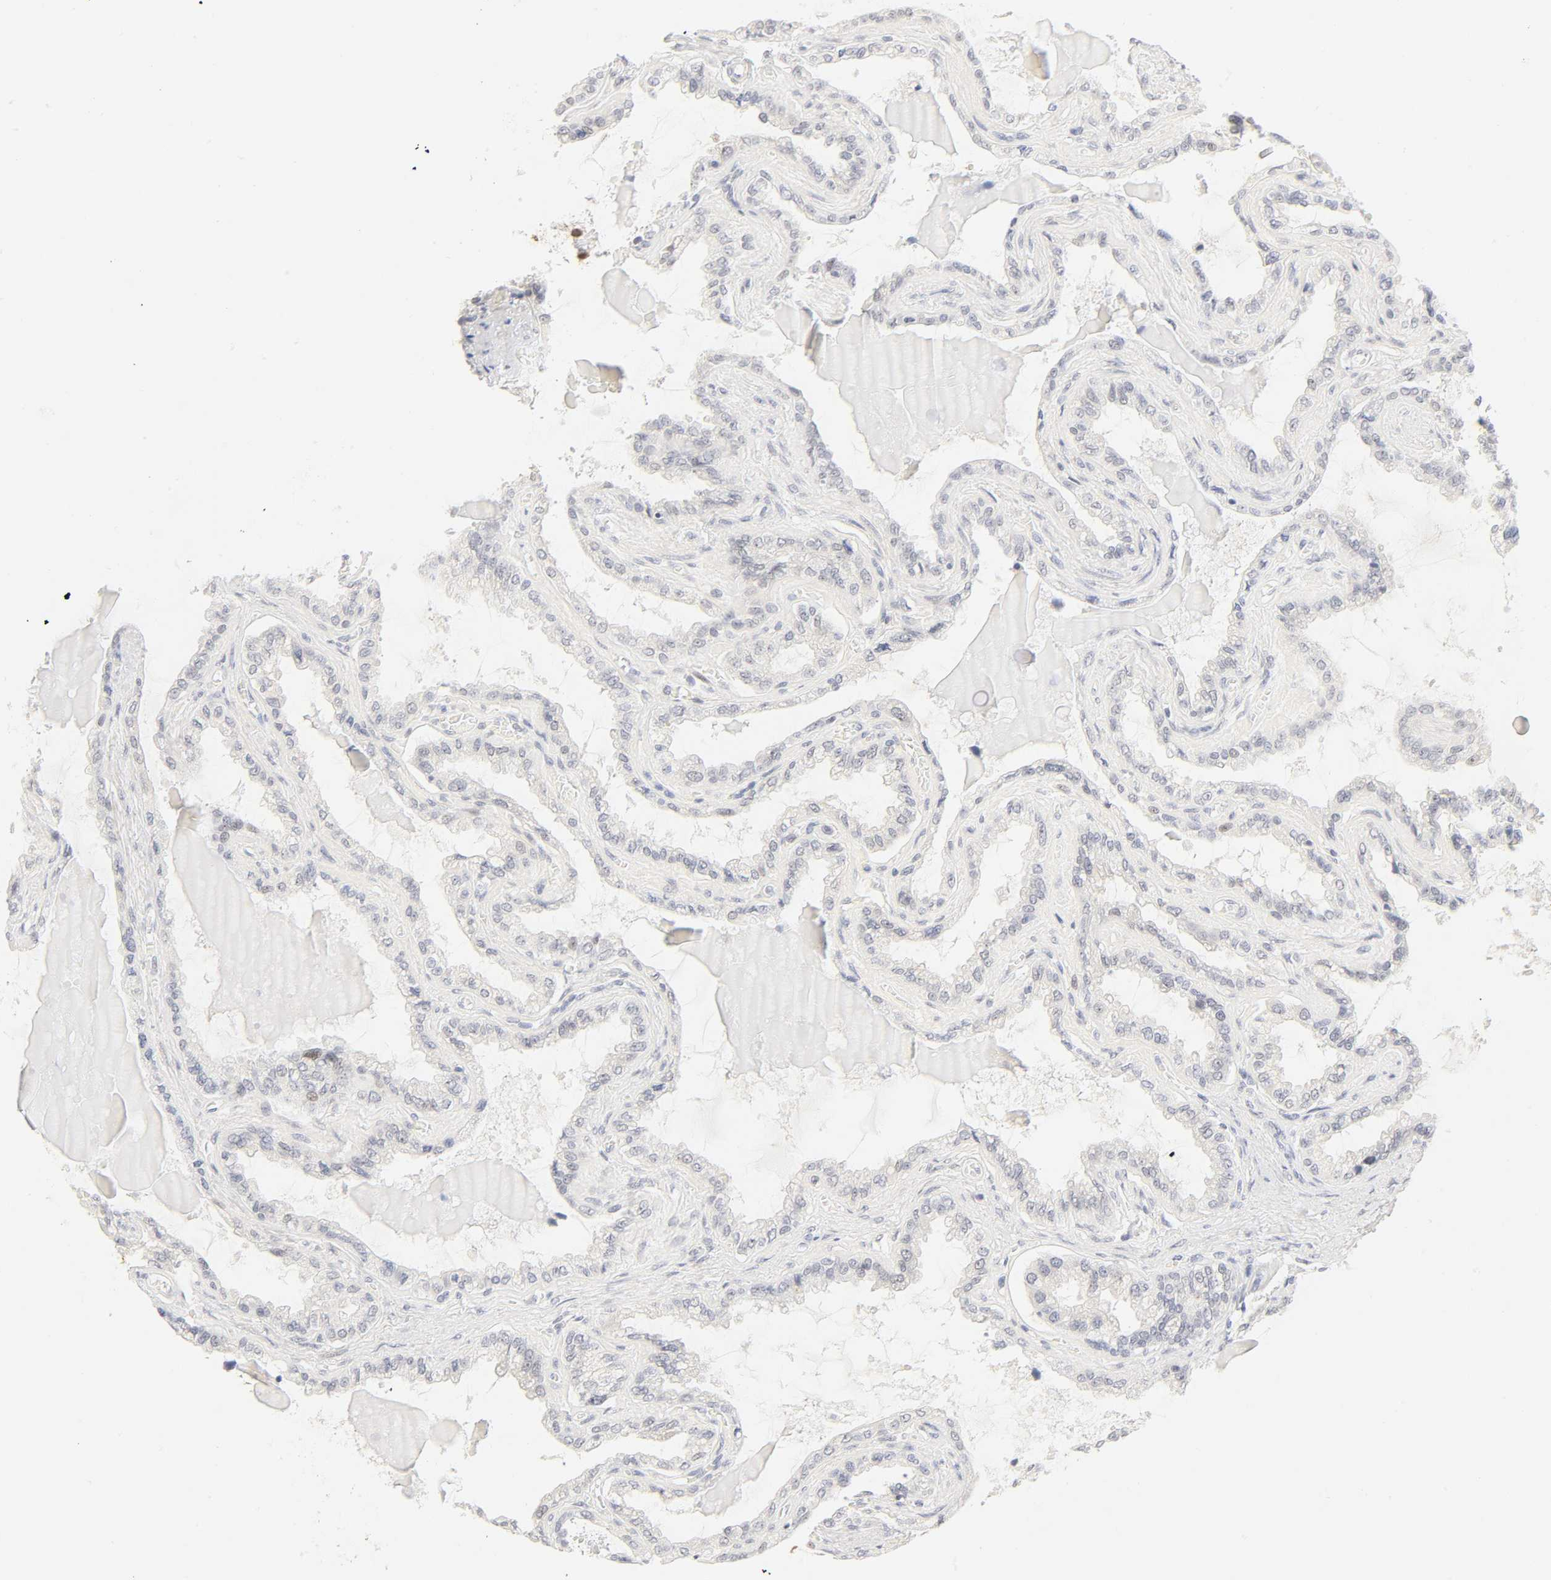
{"staining": {"intensity": "weak", "quantity": "<25%", "location": "nuclear"}, "tissue": "seminal vesicle", "cell_type": "Glandular cells", "image_type": "normal", "snomed": [{"axis": "morphology", "description": "Normal tissue, NOS"}, {"axis": "morphology", "description": "Inflammation, NOS"}, {"axis": "topography", "description": "Urinary bladder"}, {"axis": "topography", "description": "Prostate"}, {"axis": "topography", "description": "Seminal veicle"}], "caption": "A high-resolution histopathology image shows immunohistochemistry staining of normal seminal vesicle, which exhibits no significant positivity in glandular cells. (DAB (3,3'-diaminobenzidine) IHC visualized using brightfield microscopy, high magnification).", "gene": "MNAT1", "patient": {"sex": "male", "age": 82}}